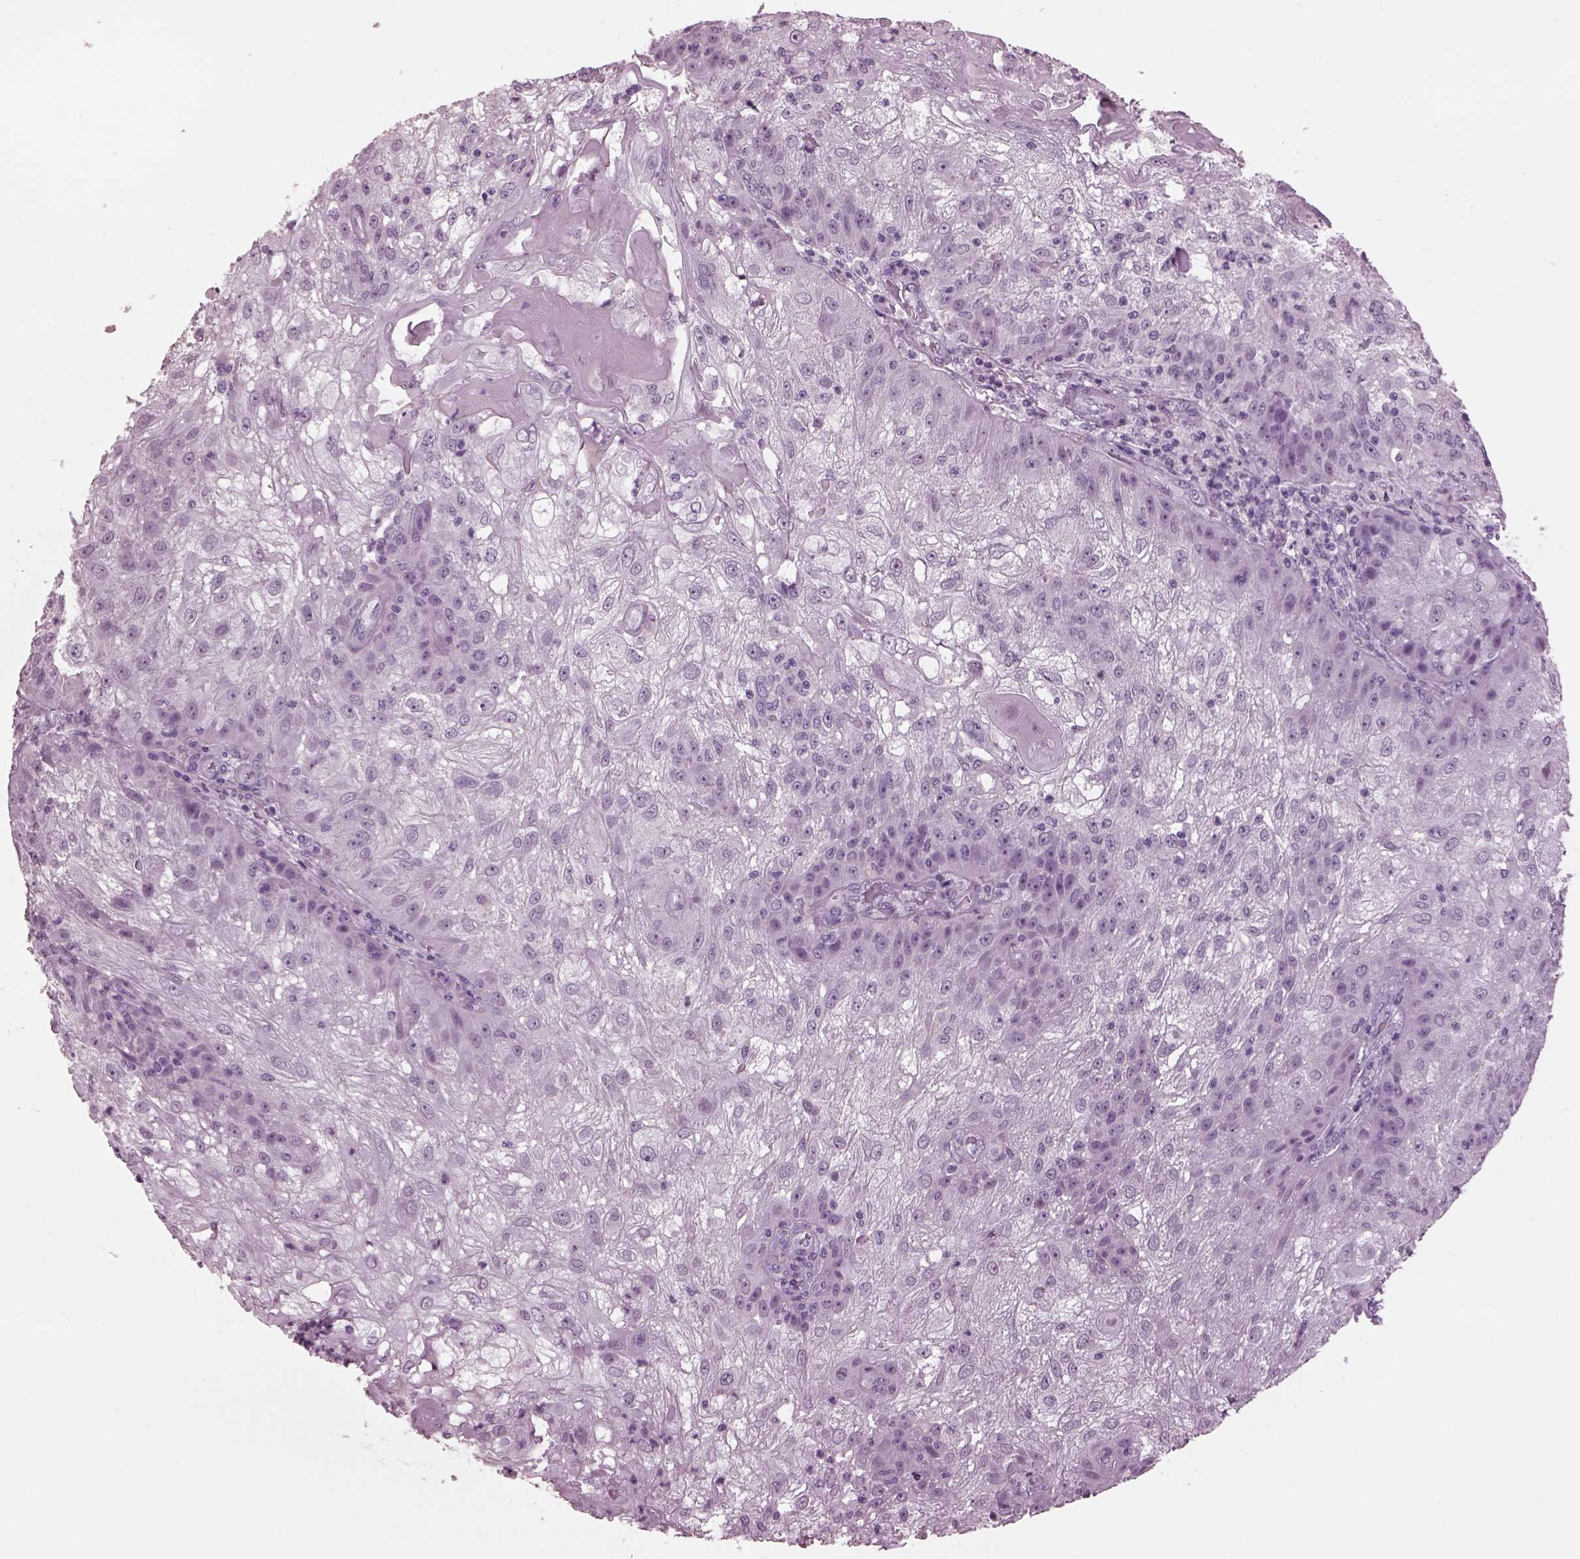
{"staining": {"intensity": "negative", "quantity": "none", "location": "none"}, "tissue": "skin cancer", "cell_type": "Tumor cells", "image_type": "cancer", "snomed": [{"axis": "morphology", "description": "Normal tissue, NOS"}, {"axis": "morphology", "description": "Squamous cell carcinoma, NOS"}, {"axis": "topography", "description": "Skin"}], "caption": "This is an IHC histopathology image of skin cancer. There is no staining in tumor cells.", "gene": "TPPP2", "patient": {"sex": "female", "age": 83}}